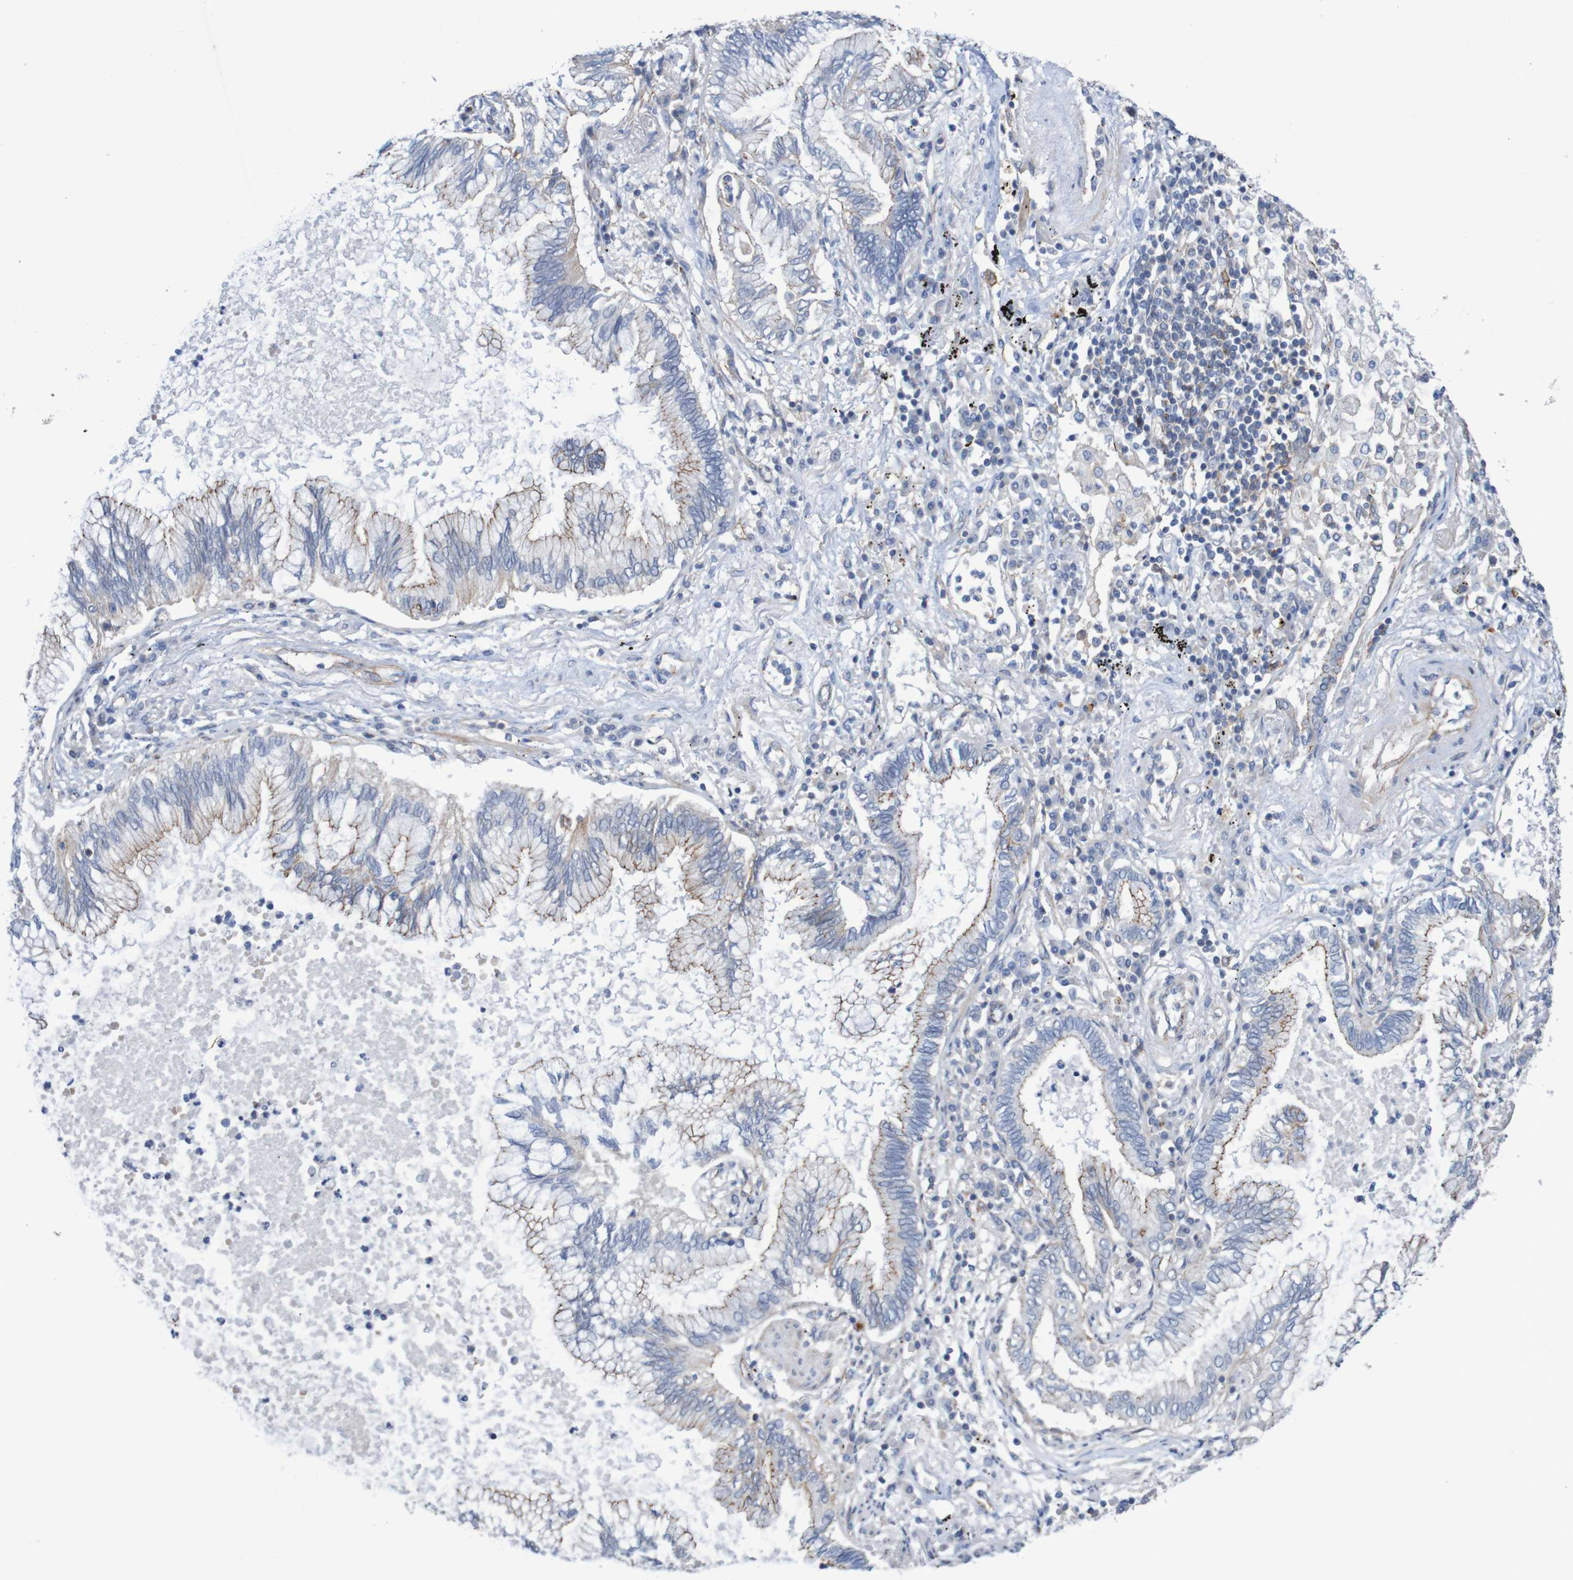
{"staining": {"intensity": "moderate", "quantity": "<25%", "location": "cytoplasmic/membranous"}, "tissue": "lung cancer", "cell_type": "Tumor cells", "image_type": "cancer", "snomed": [{"axis": "morphology", "description": "Normal tissue, NOS"}, {"axis": "morphology", "description": "Adenocarcinoma, NOS"}, {"axis": "topography", "description": "Bronchus"}, {"axis": "topography", "description": "Lung"}], "caption": "A brown stain highlights moderate cytoplasmic/membranous positivity of a protein in human lung cancer tumor cells.", "gene": "NECTIN2", "patient": {"sex": "female", "age": 70}}